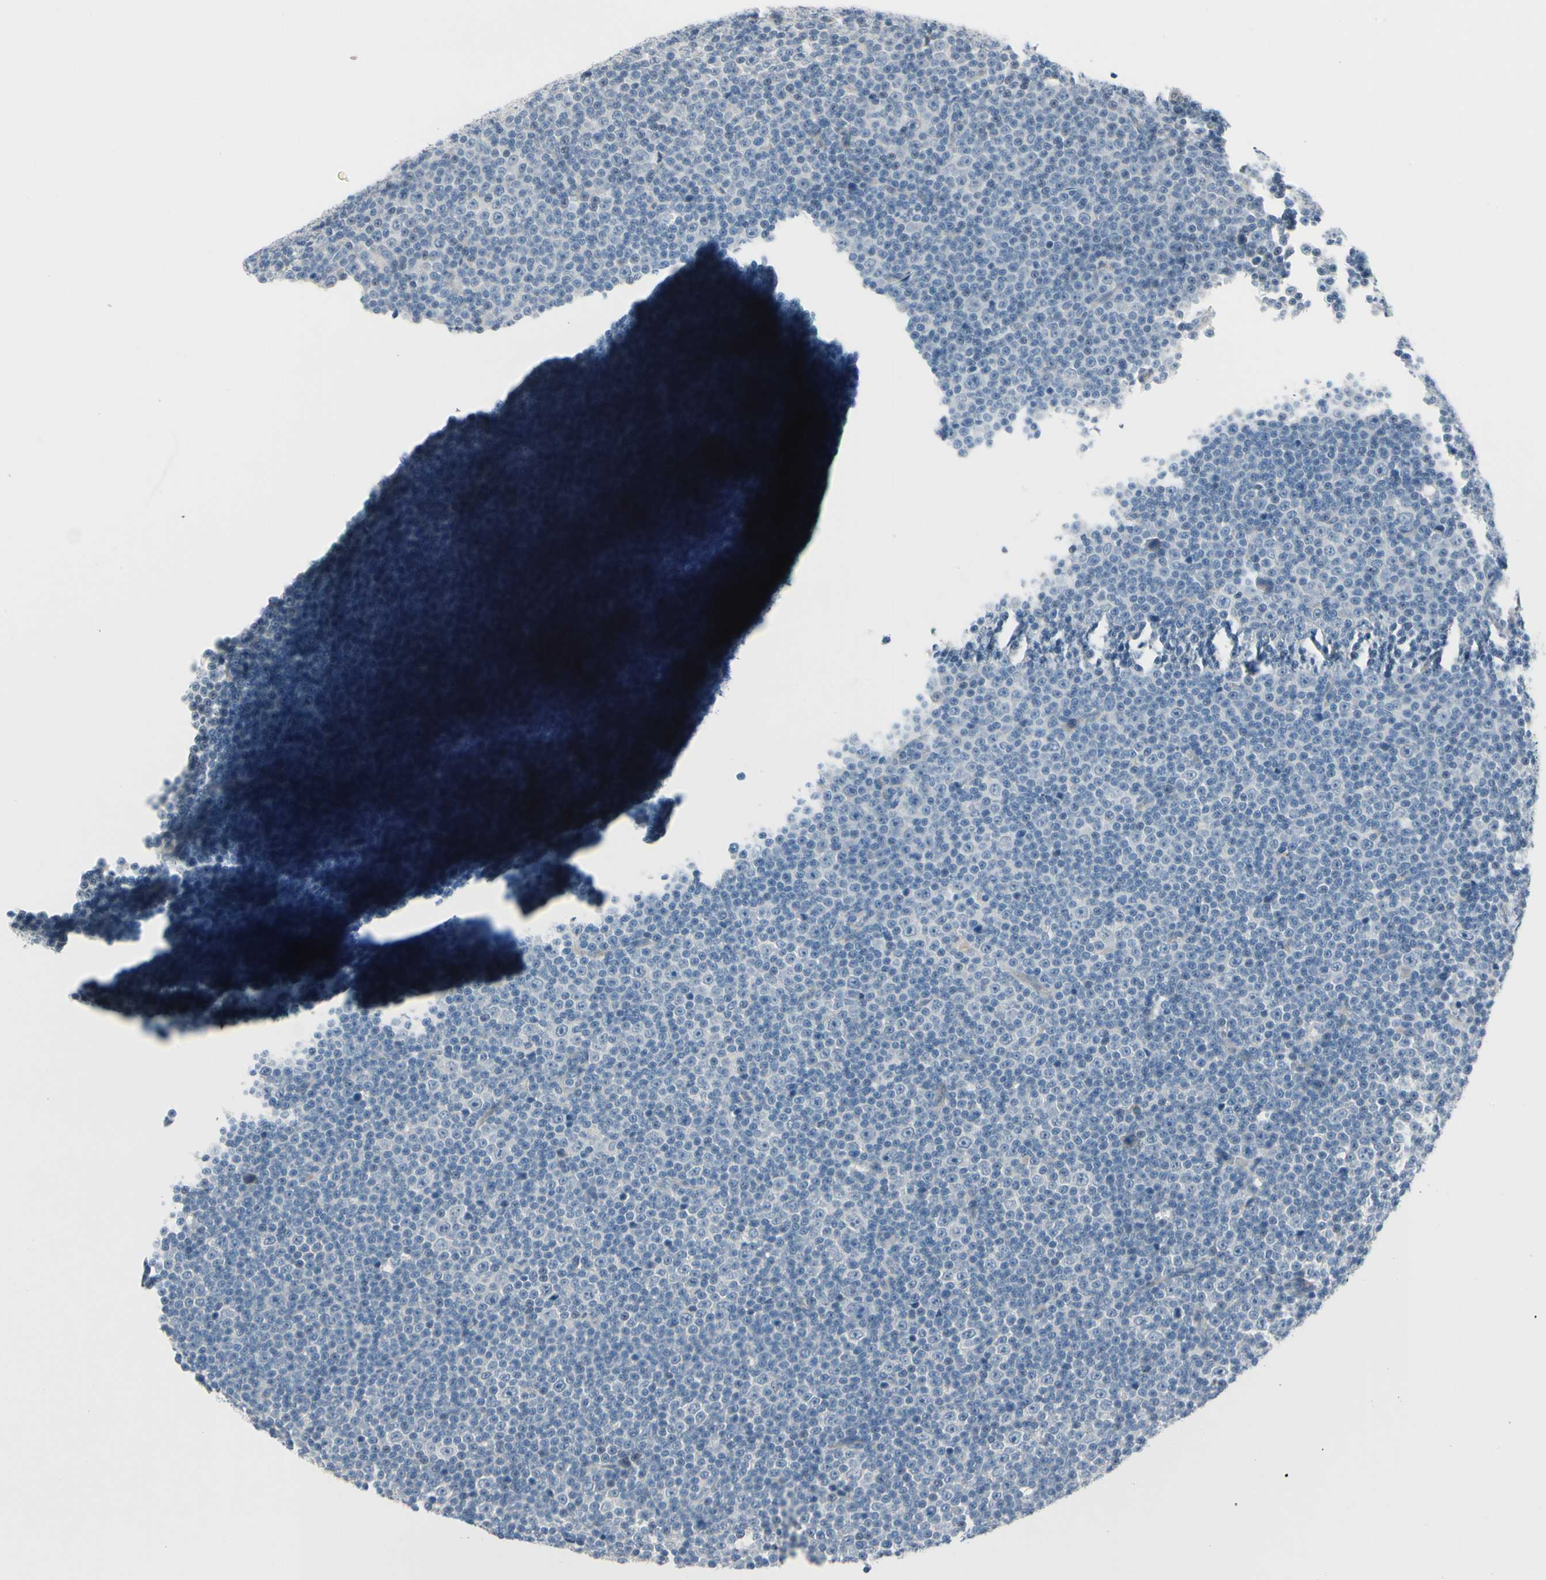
{"staining": {"intensity": "negative", "quantity": "none", "location": "none"}, "tissue": "lymphoma", "cell_type": "Tumor cells", "image_type": "cancer", "snomed": [{"axis": "morphology", "description": "Malignant lymphoma, non-Hodgkin's type, Low grade"}, {"axis": "topography", "description": "Lymph node"}], "caption": "Lymphoma stained for a protein using IHC shows no positivity tumor cells.", "gene": "PGR", "patient": {"sex": "female", "age": 67}}